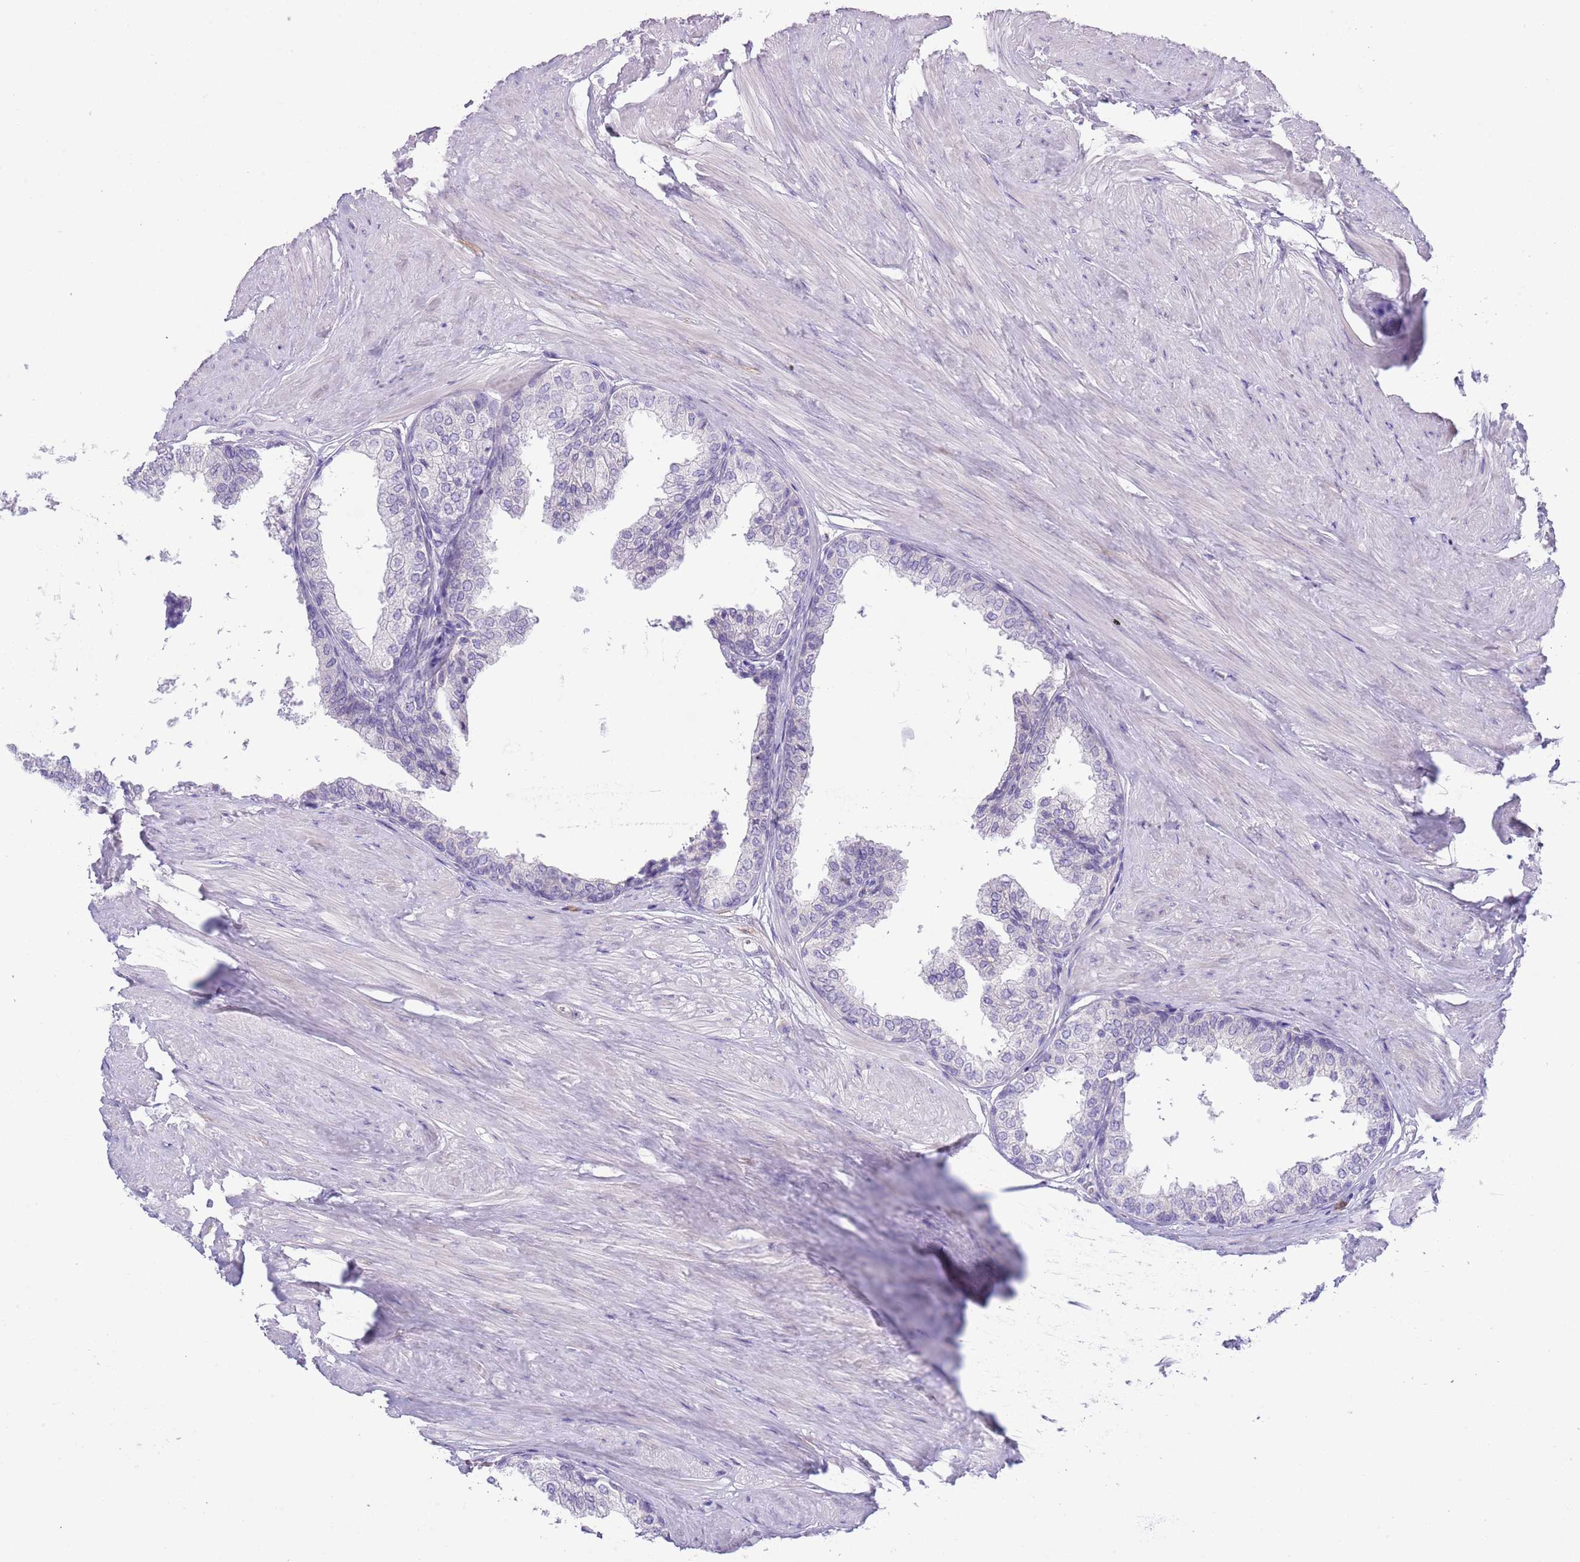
{"staining": {"intensity": "weak", "quantity": "<25%", "location": "cytoplasmic/membranous"}, "tissue": "prostate", "cell_type": "Glandular cells", "image_type": "normal", "snomed": [{"axis": "morphology", "description": "Normal tissue, NOS"}, {"axis": "topography", "description": "Prostate"}], "caption": "The immunohistochemistry (IHC) photomicrograph has no significant expression in glandular cells of prostate. (Stains: DAB (3,3'-diaminobenzidine) IHC with hematoxylin counter stain, Microscopy: brightfield microscopy at high magnification).", "gene": "ZFP2", "patient": {"sex": "male", "age": 48}}